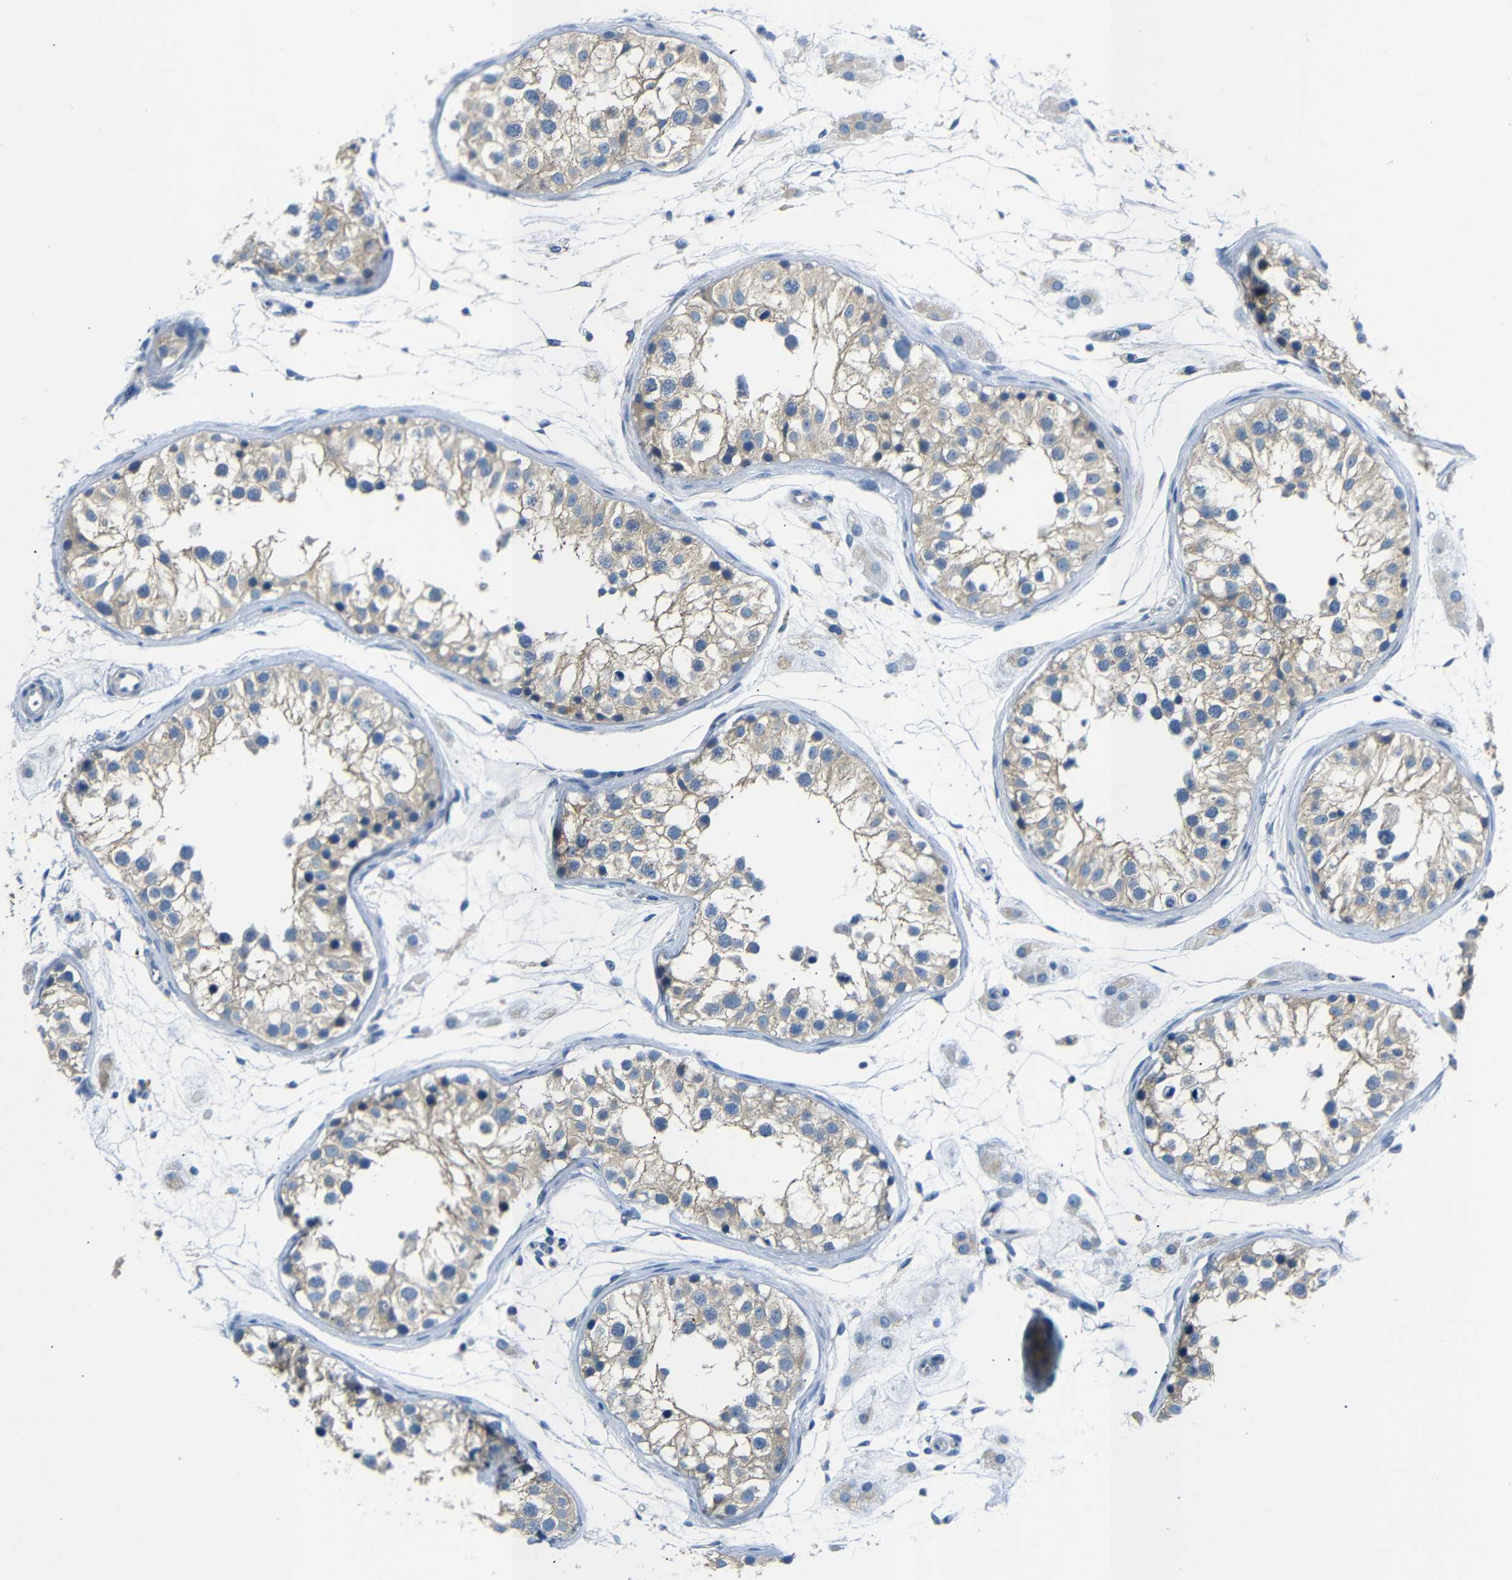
{"staining": {"intensity": "weak", "quantity": ">75%", "location": "cytoplasmic/membranous"}, "tissue": "testis", "cell_type": "Cells in seminiferous ducts", "image_type": "normal", "snomed": [{"axis": "morphology", "description": "Normal tissue, NOS"}, {"axis": "morphology", "description": "Adenocarcinoma, metastatic, NOS"}, {"axis": "topography", "description": "Testis"}], "caption": "Human testis stained with a brown dye reveals weak cytoplasmic/membranous positive positivity in about >75% of cells in seminiferous ducts.", "gene": "DCP1A", "patient": {"sex": "male", "age": 26}}